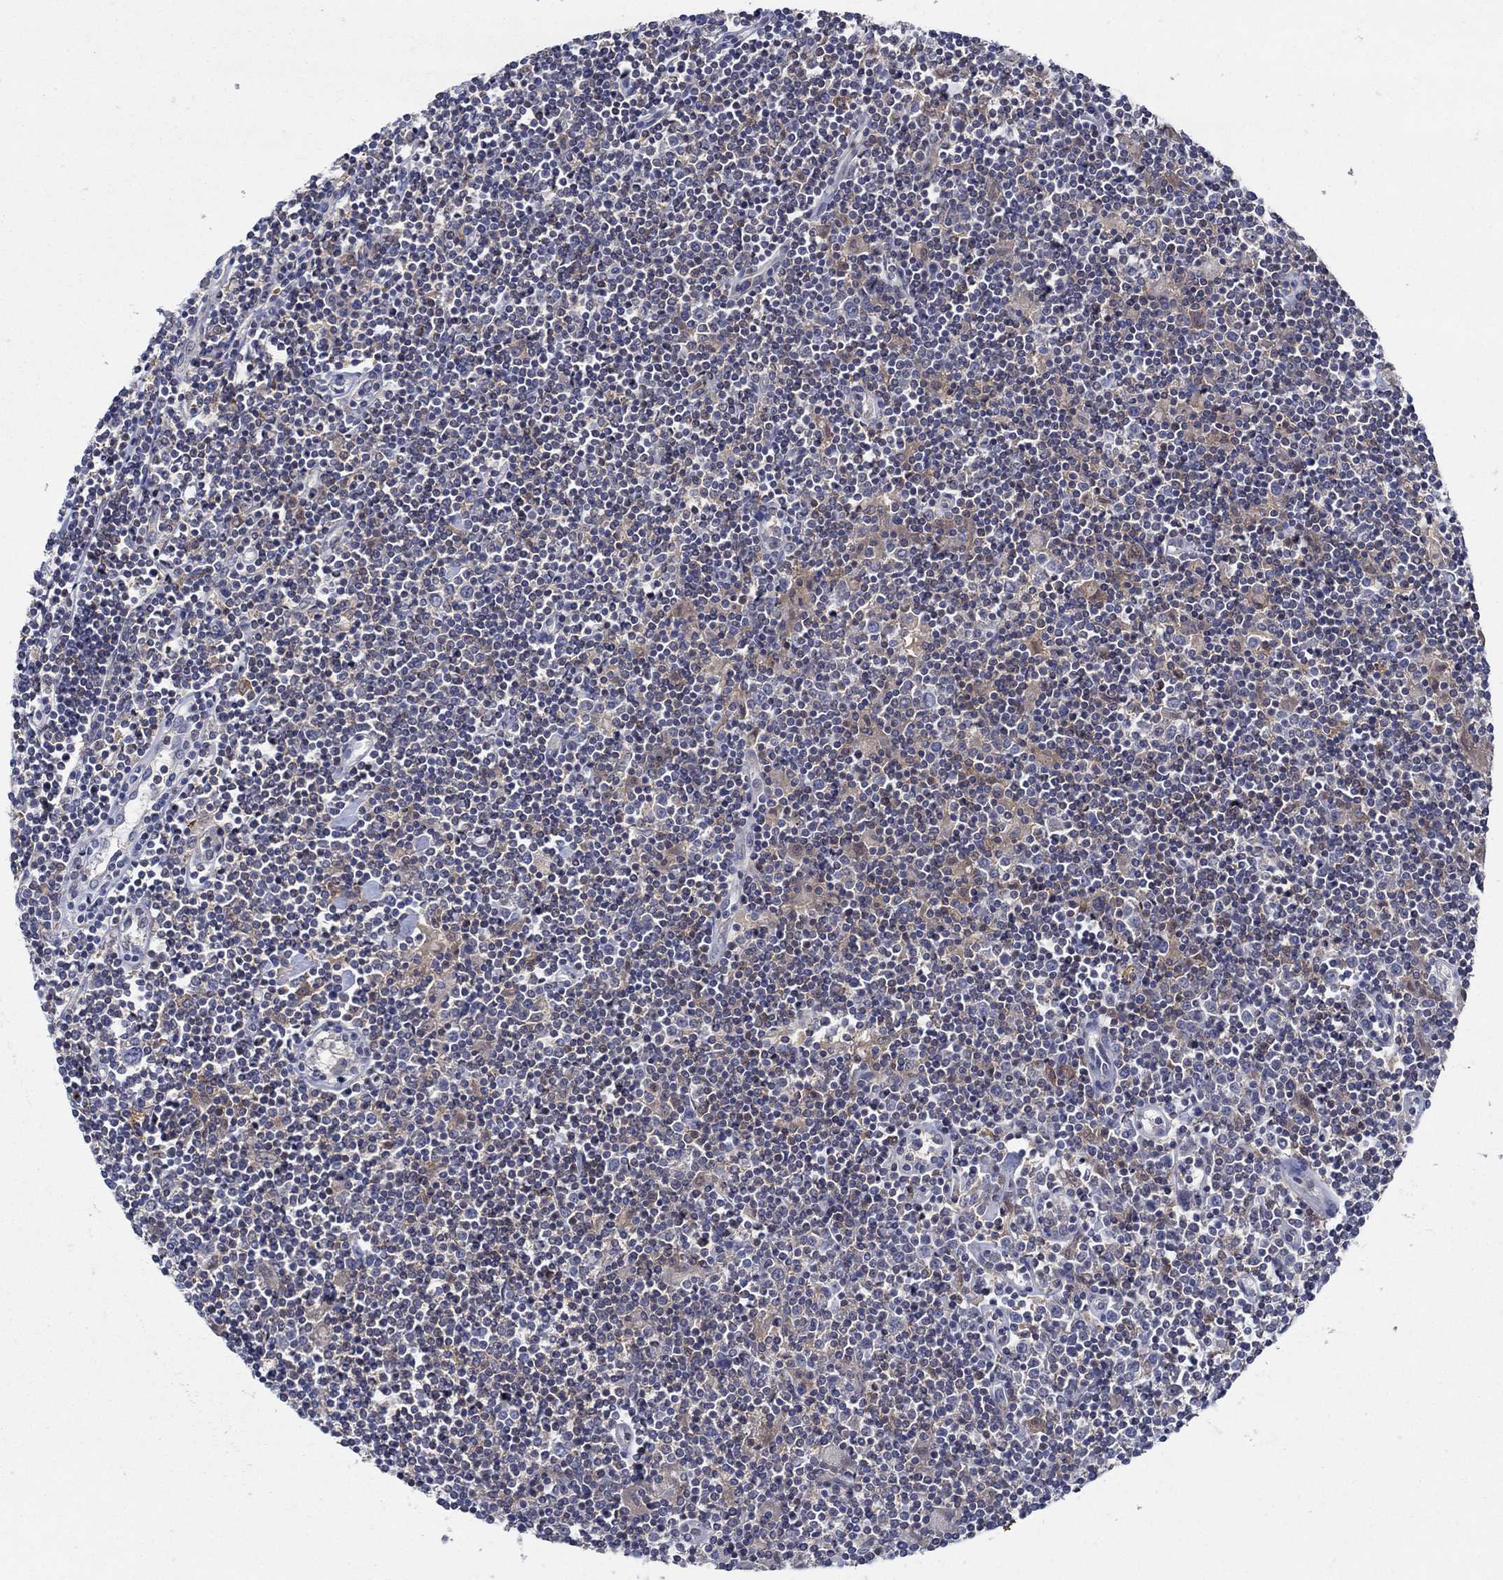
{"staining": {"intensity": "negative", "quantity": "none", "location": "none"}, "tissue": "lymphoma", "cell_type": "Tumor cells", "image_type": "cancer", "snomed": [{"axis": "morphology", "description": "Hodgkin's disease, NOS"}, {"axis": "topography", "description": "Lymph node"}], "caption": "Immunohistochemistry (IHC) micrograph of neoplastic tissue: human Hodgkin's disease stained with DAB (3,3'-diaminobenzidine) shows no significant protein expression in tumor cells.", "gene": "MTHFR", "patient": {"sex": "male", "age": 40}}